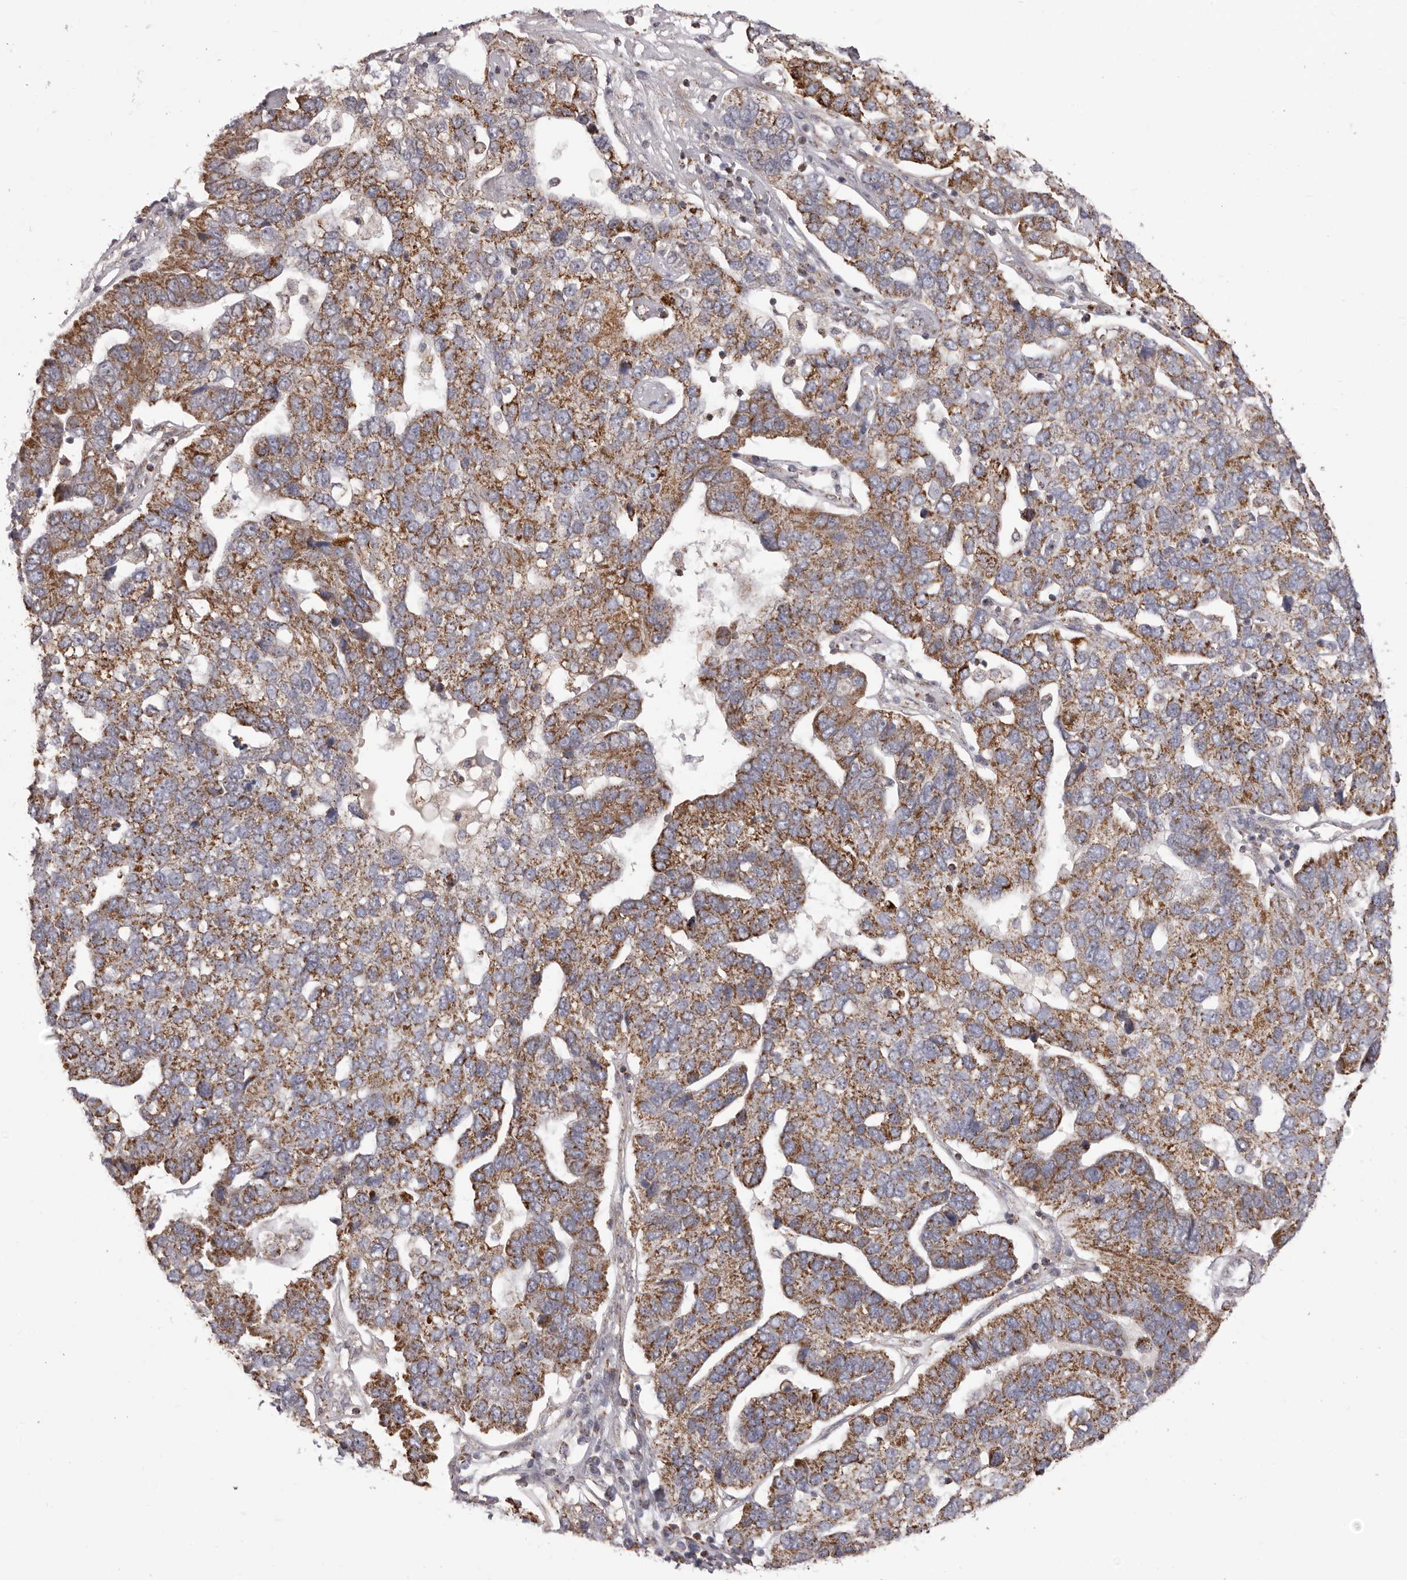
{"staining": {"intensity": "strong", "quantity": ">75%", "location": "cytoplasmic/membranous"}, "tissue": "pancreatic cancer", "cell_type": "Tumor cells", "image_type": "cancer", "snomed": [{"axis": "morphology", "description": "Adenocarcinoma, NOS"}, {"axis": "topography", "description": "Pancreas"}], "caption": "A brown stain shows strong cytoplasmic/membranous staining of a protein in human pancreatic cancer (adenocarcinoma) tumor cells.", "gene": "CHRM2", "patient": {"sex": "female", "age": 61}}